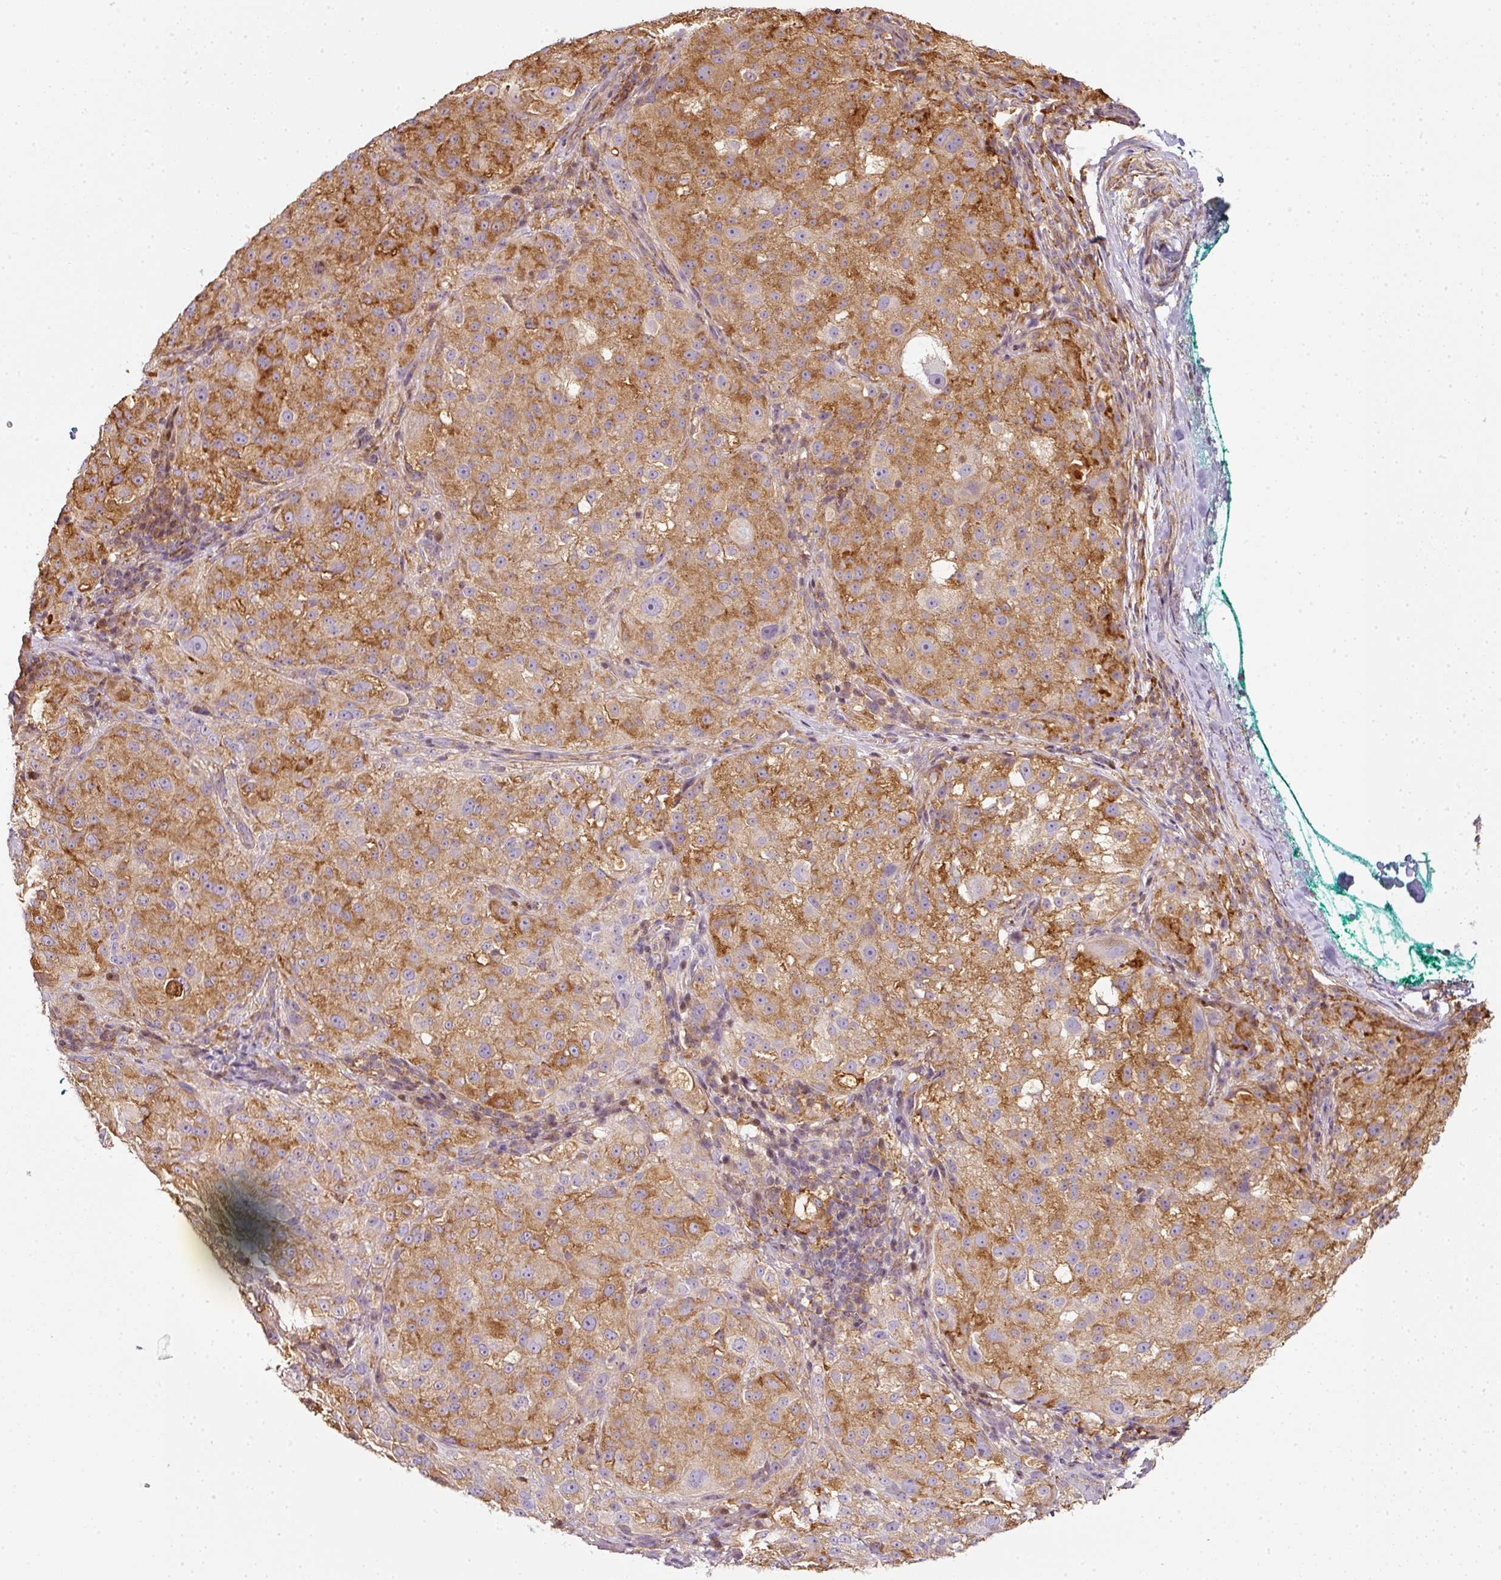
{"staining": {"intensity": "strong", "quantity": "25%-75%", "location": "cytoplasmic/membranous"}, "tissue": "melanoma", "cell_type": "Tumor cells", "image_type": "cancer", "snomed": [{"axis": "morphology", "description": "Necrosis, NOS"}, {"axis": "morphology", "description": "Malignant melanoma, NOS"}, {"axis": "topography", "description": "Skin"}], "caption": "Malignant melanoma stained for a protein (brown) shows strong cytoplasmic/membranous positive staining in approximately 25%-75% of tumor cells.", "gene": "SCNM1", "patient": {"sex": "female", "age": 87}}